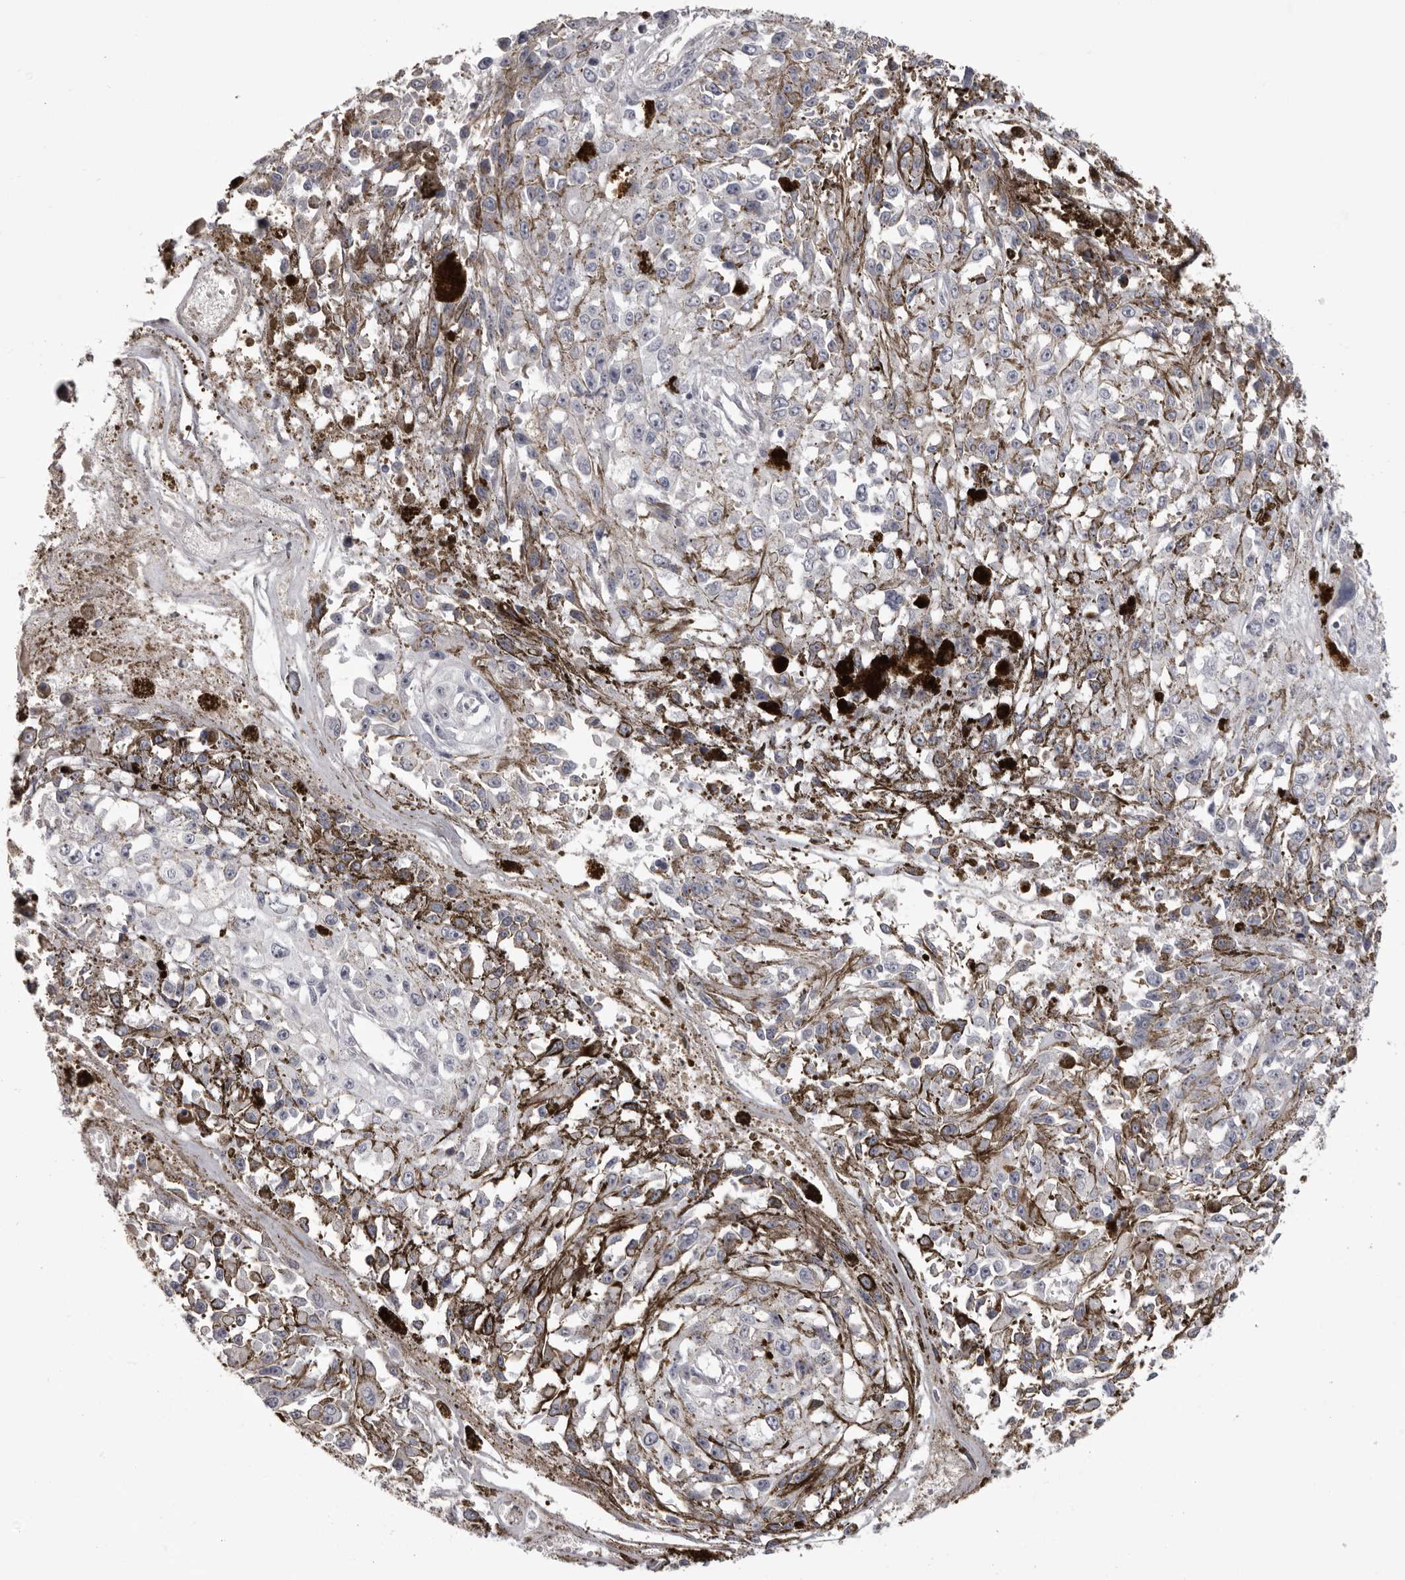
{"staining": {"intensity": "negative", "quantity": "none", "location": "none"}, "tissue": "melanoma", "cell_type": "Tumor cells", "image_type": "cancer", "snomed": [{"axis": "morphology", "description": "Malignant melanoma, Metastatic site"}, {"axis": "topography", "description": "Lymph node"}], "caption": "High power microscopy image of an IHC histopathology image of melanoma, revealing no significant staining in tumor cells.", "gene": "NCEH1", "patient": {"sex": "male", "age": 59}}